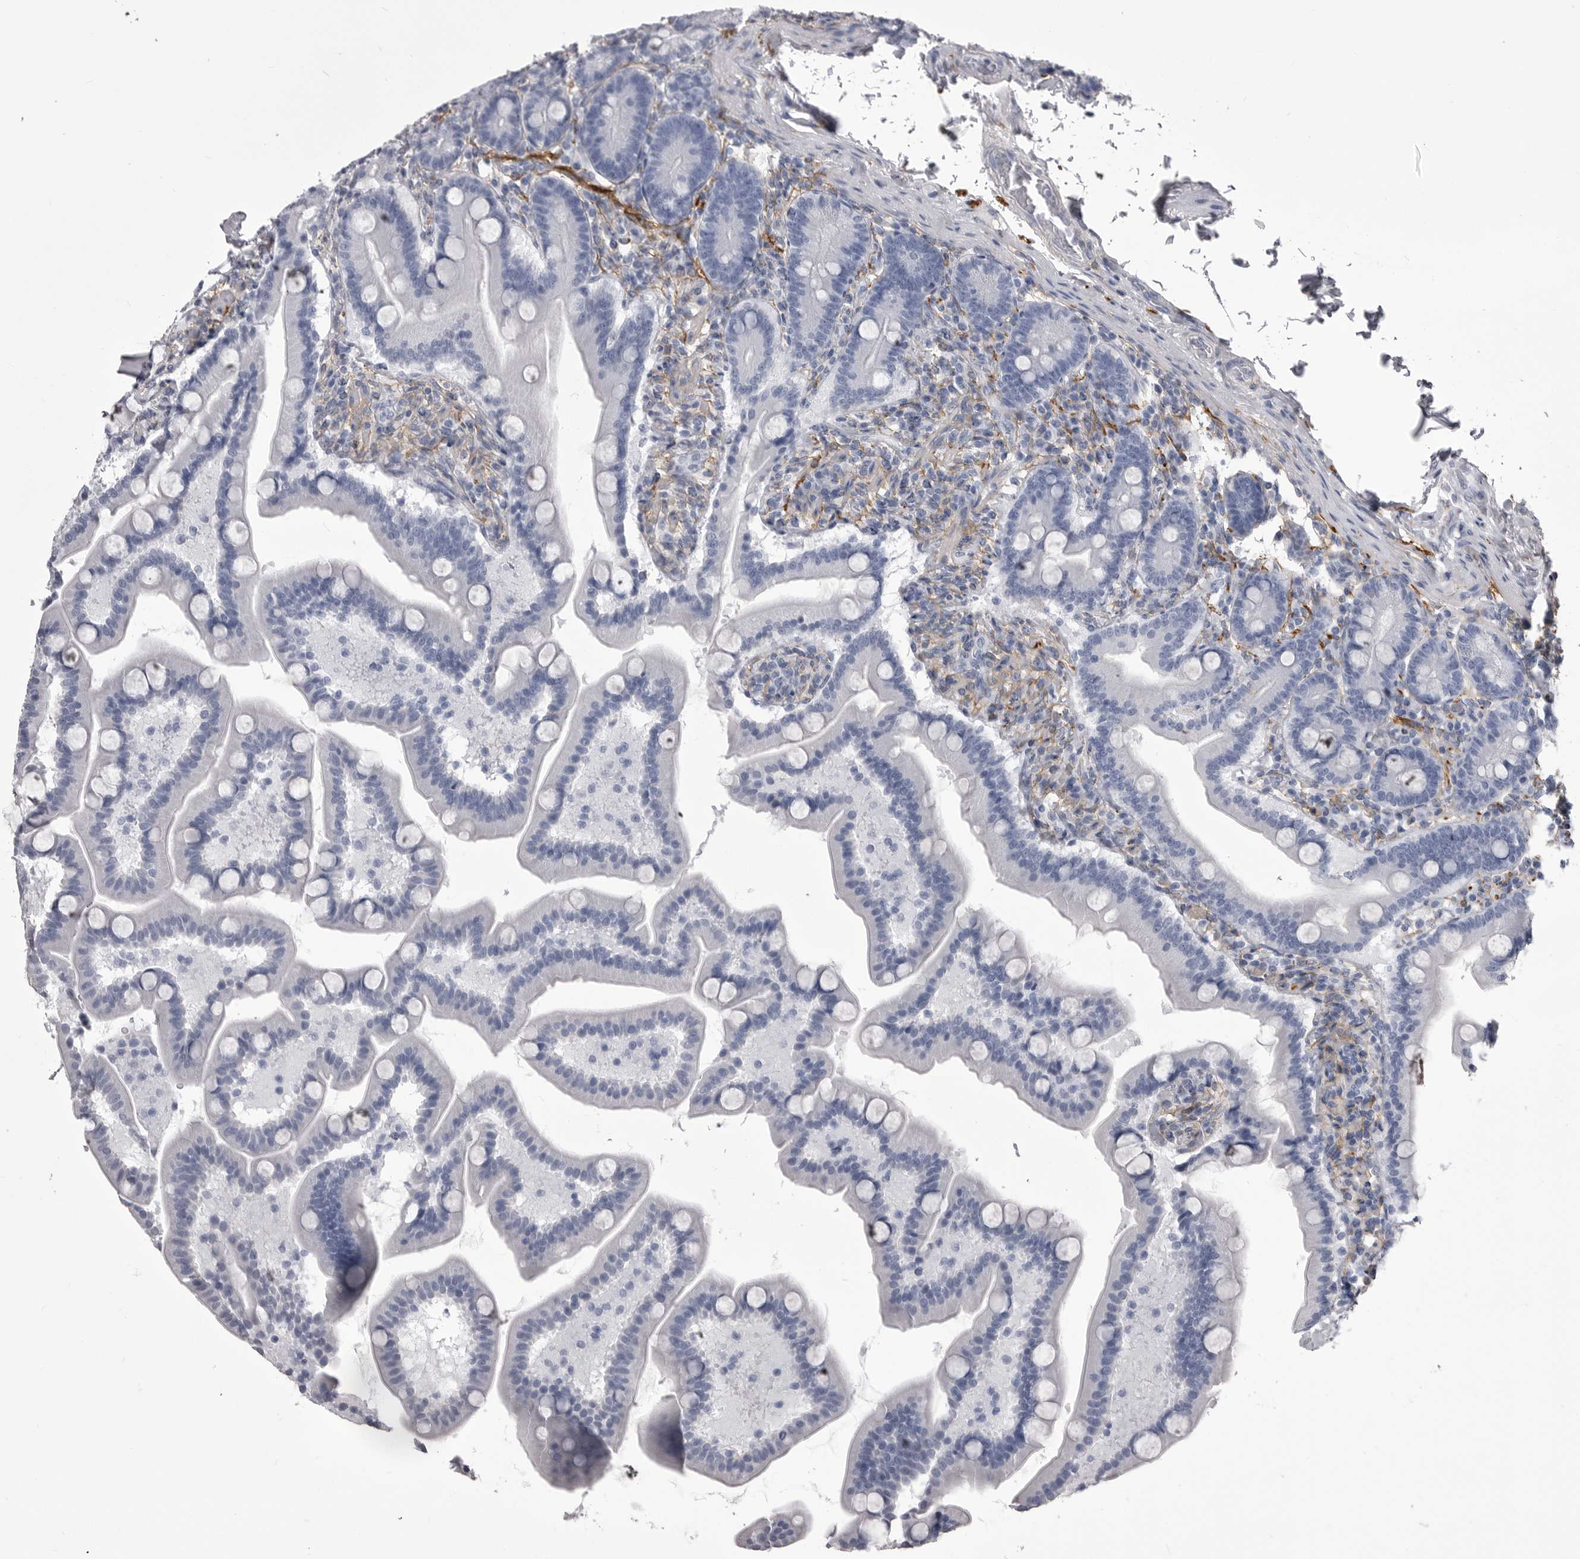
{"staining": {"intensity": "negative", "quantity": "none", "location": "none"}, "tissue": "duodenum", "cell_type": "Glandular cells", "image_type": "normal", "snomed": [{"axis": "morphology", "description": "Normal tissue, NOS"}, {"axis": "topography", "description": "Duodenum"}], "caption": "DAB (3,3'-diaminobenzidine) immunohistochemical staining of normal human duodenum demonstrates no significant positivity in glandular cells. Brightfield microscopy of immunohistochemistry (IHC) stained with DAB (brown) and hematoxylin (blue), captured at high magnification.", "gene": "ANK2", "patient": {"sex": "male", "age": 54}}